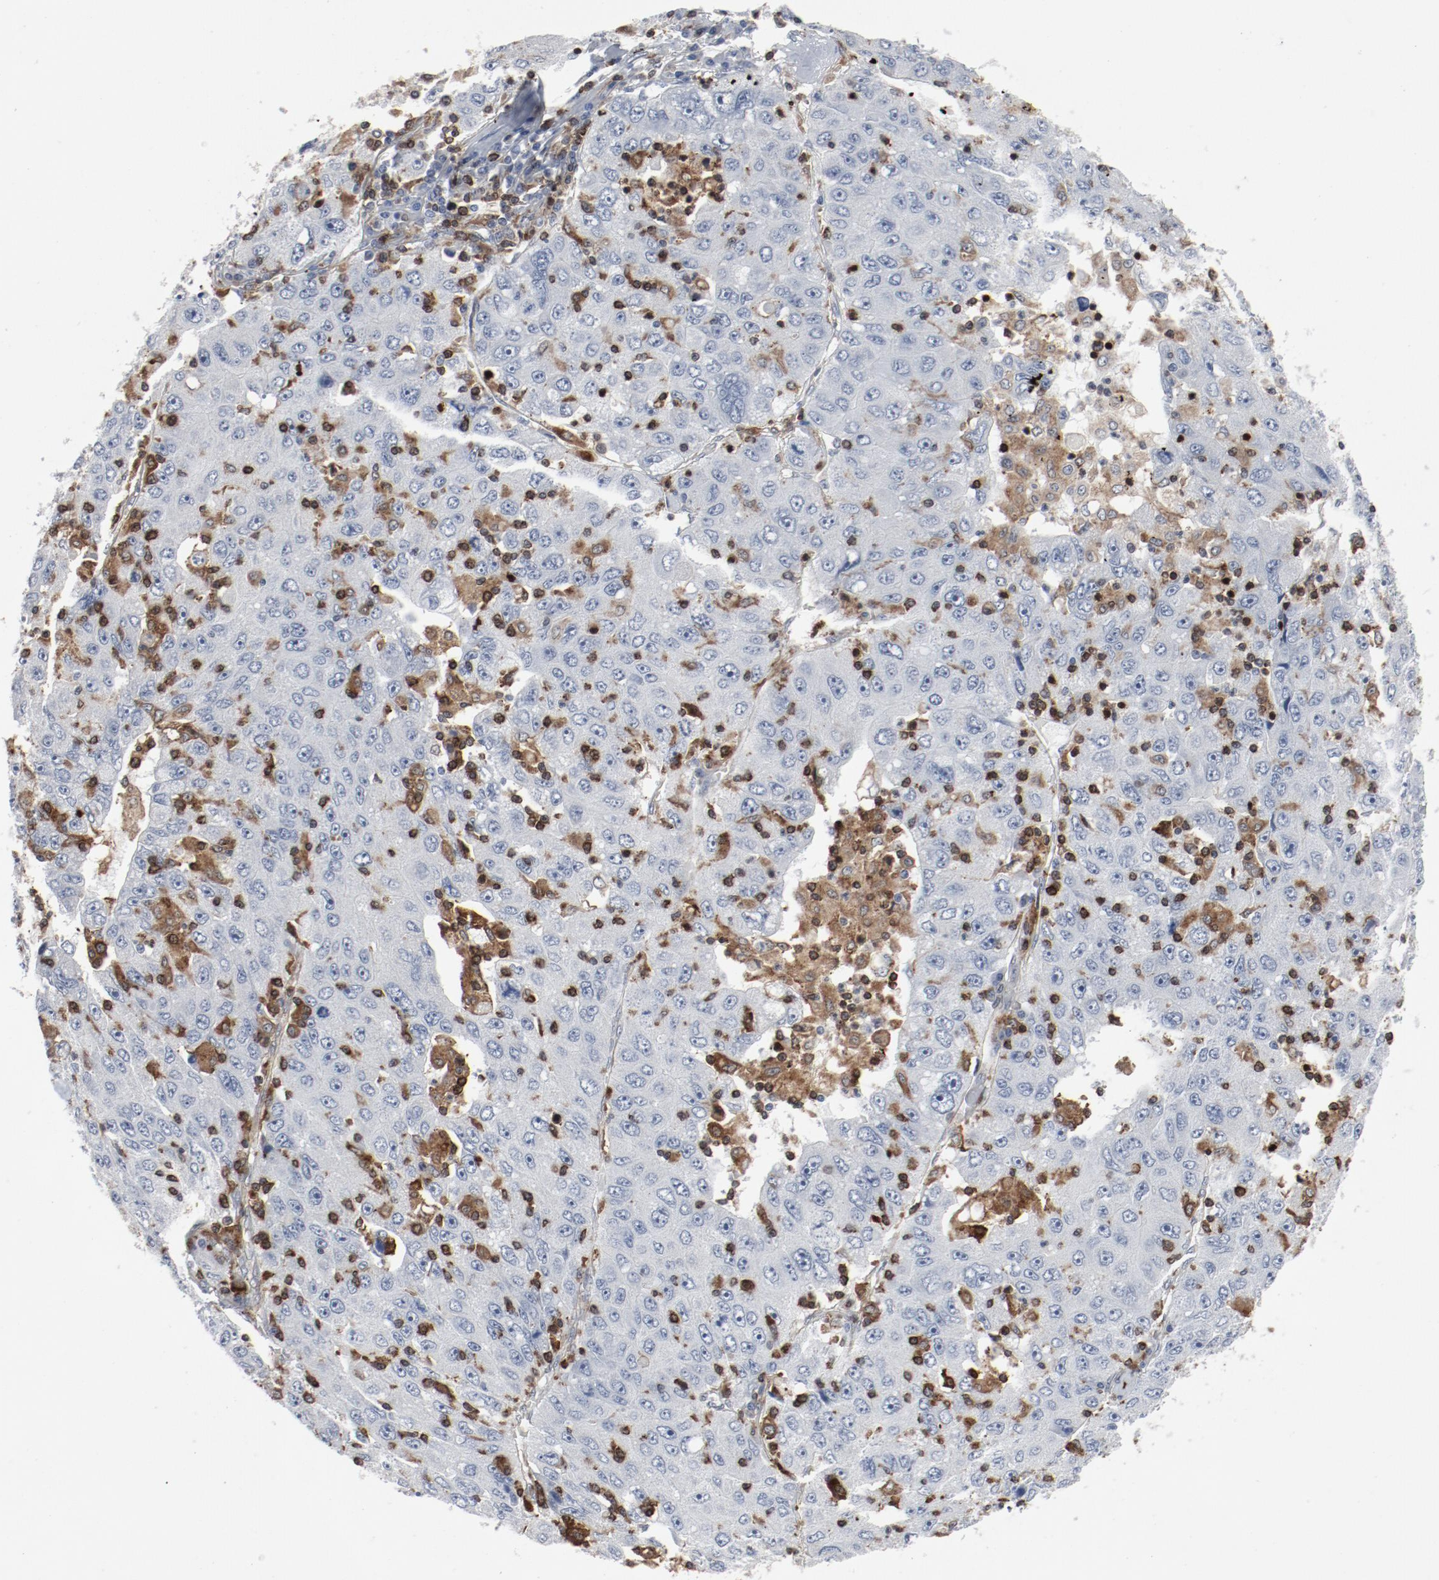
{"staining": {"intensity": "negative", "quantity": "none", "location": "none"}, "tissue": "liver cancer", "cell_type": "Tumor cells", "image_type": "cancer", "snomed": [{"axis": "morphology", "description": "Carcinoma, Hepatocellular, NOS"}, {"axis": "topography", "description": "Liver"}], "caption": "Tumor cells show no significant protein positivity in liver cancer.", "gene": "LCP2", "patient": {"sex": "male", "age": 49}}